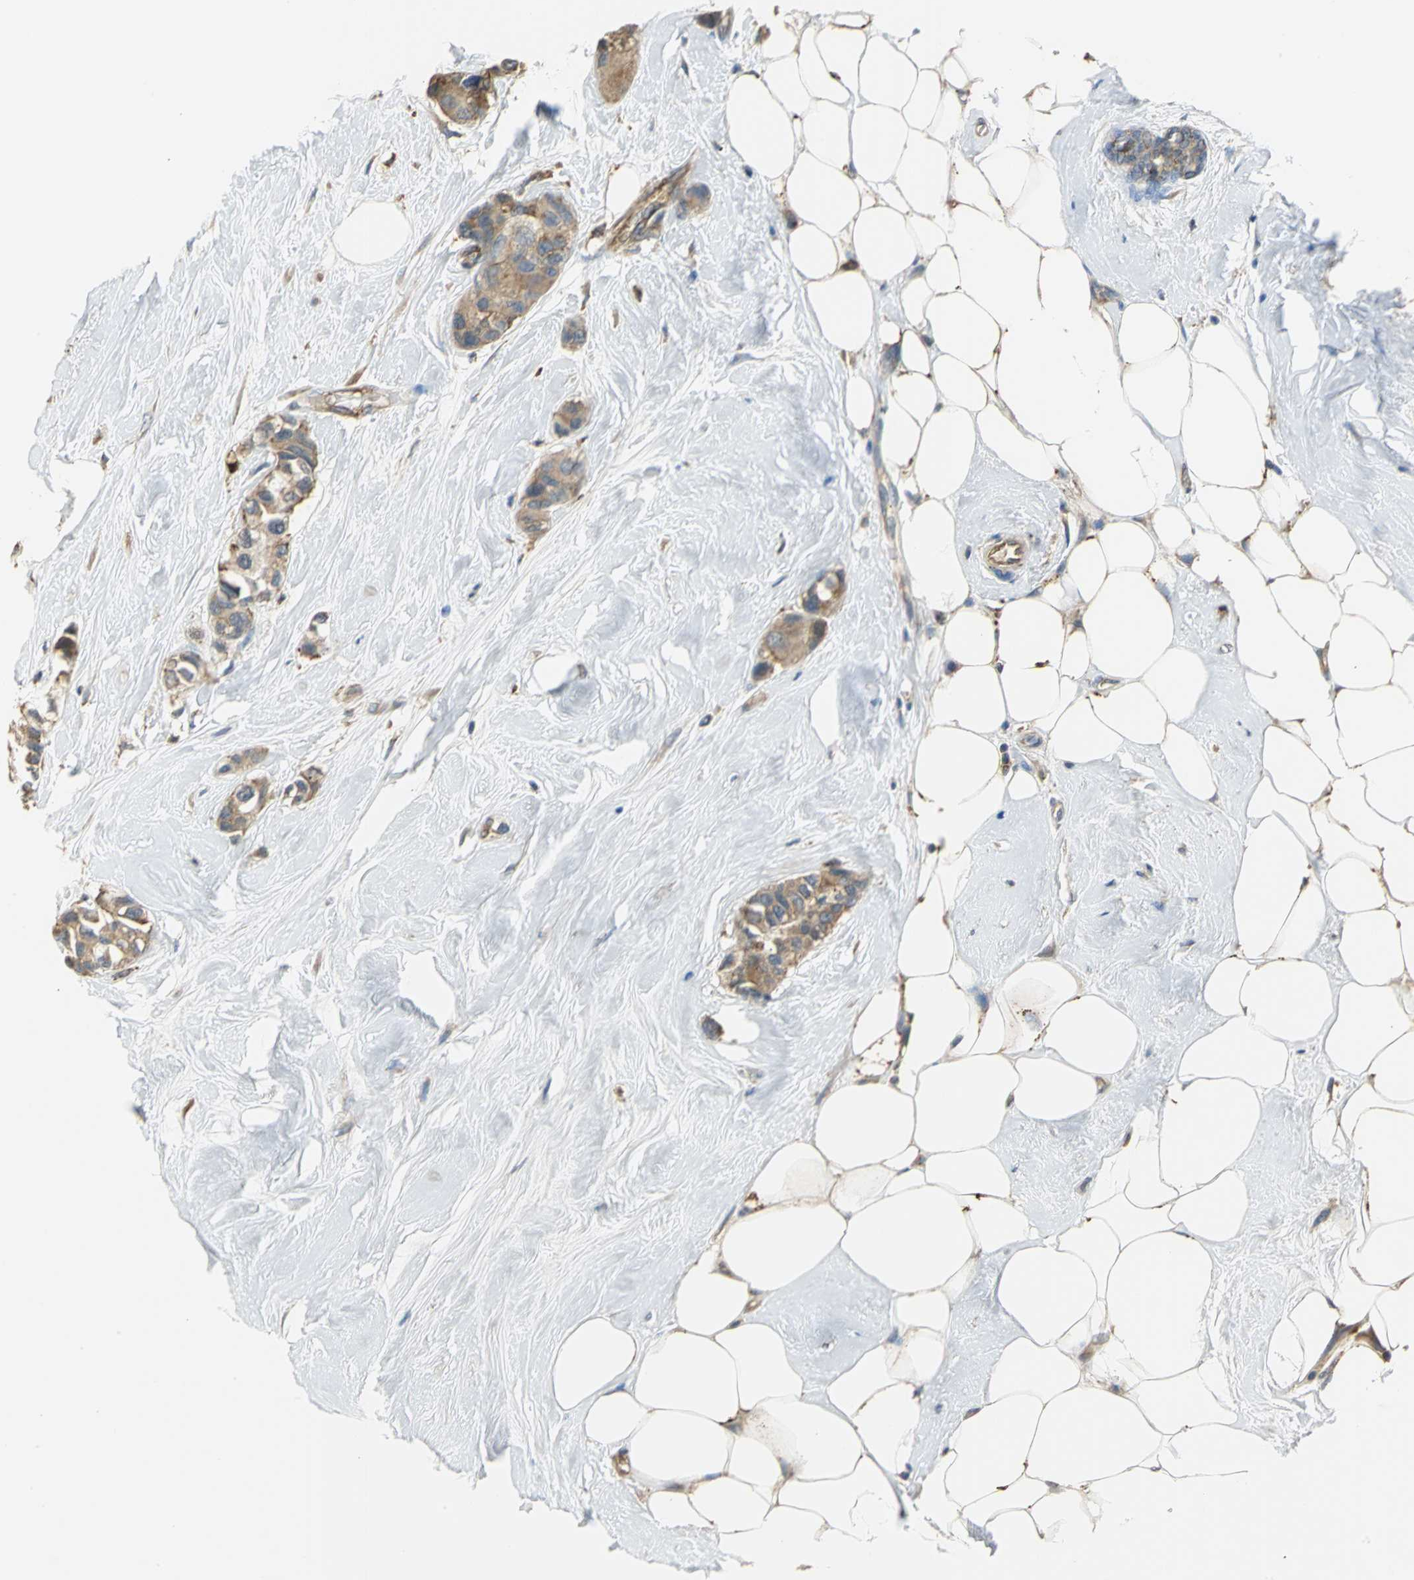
{"staining": {"intensity": "weak", "quantity": "25%-75%", "location": "cytoplasmic/membranous"}, "tissue": "breast cancer", "cell_type": "Tumor cells", "image_type": "cancer", "snomed": [{"axis": "morphology", "description": "Duct carcinoma"}, {"axis": "topography", "description": "Breast"}], "caption": "Protein staining demonstrates weak cytoplasmic/membranous staining in approximately 25%-75% of tumor cells in breast cancer (infiltrating ductal carcinoma). (IHC, brightfield microscopy, high magnification).", "gene": "DIAPH2", "patient": {"sex": "female", "age": 51}}